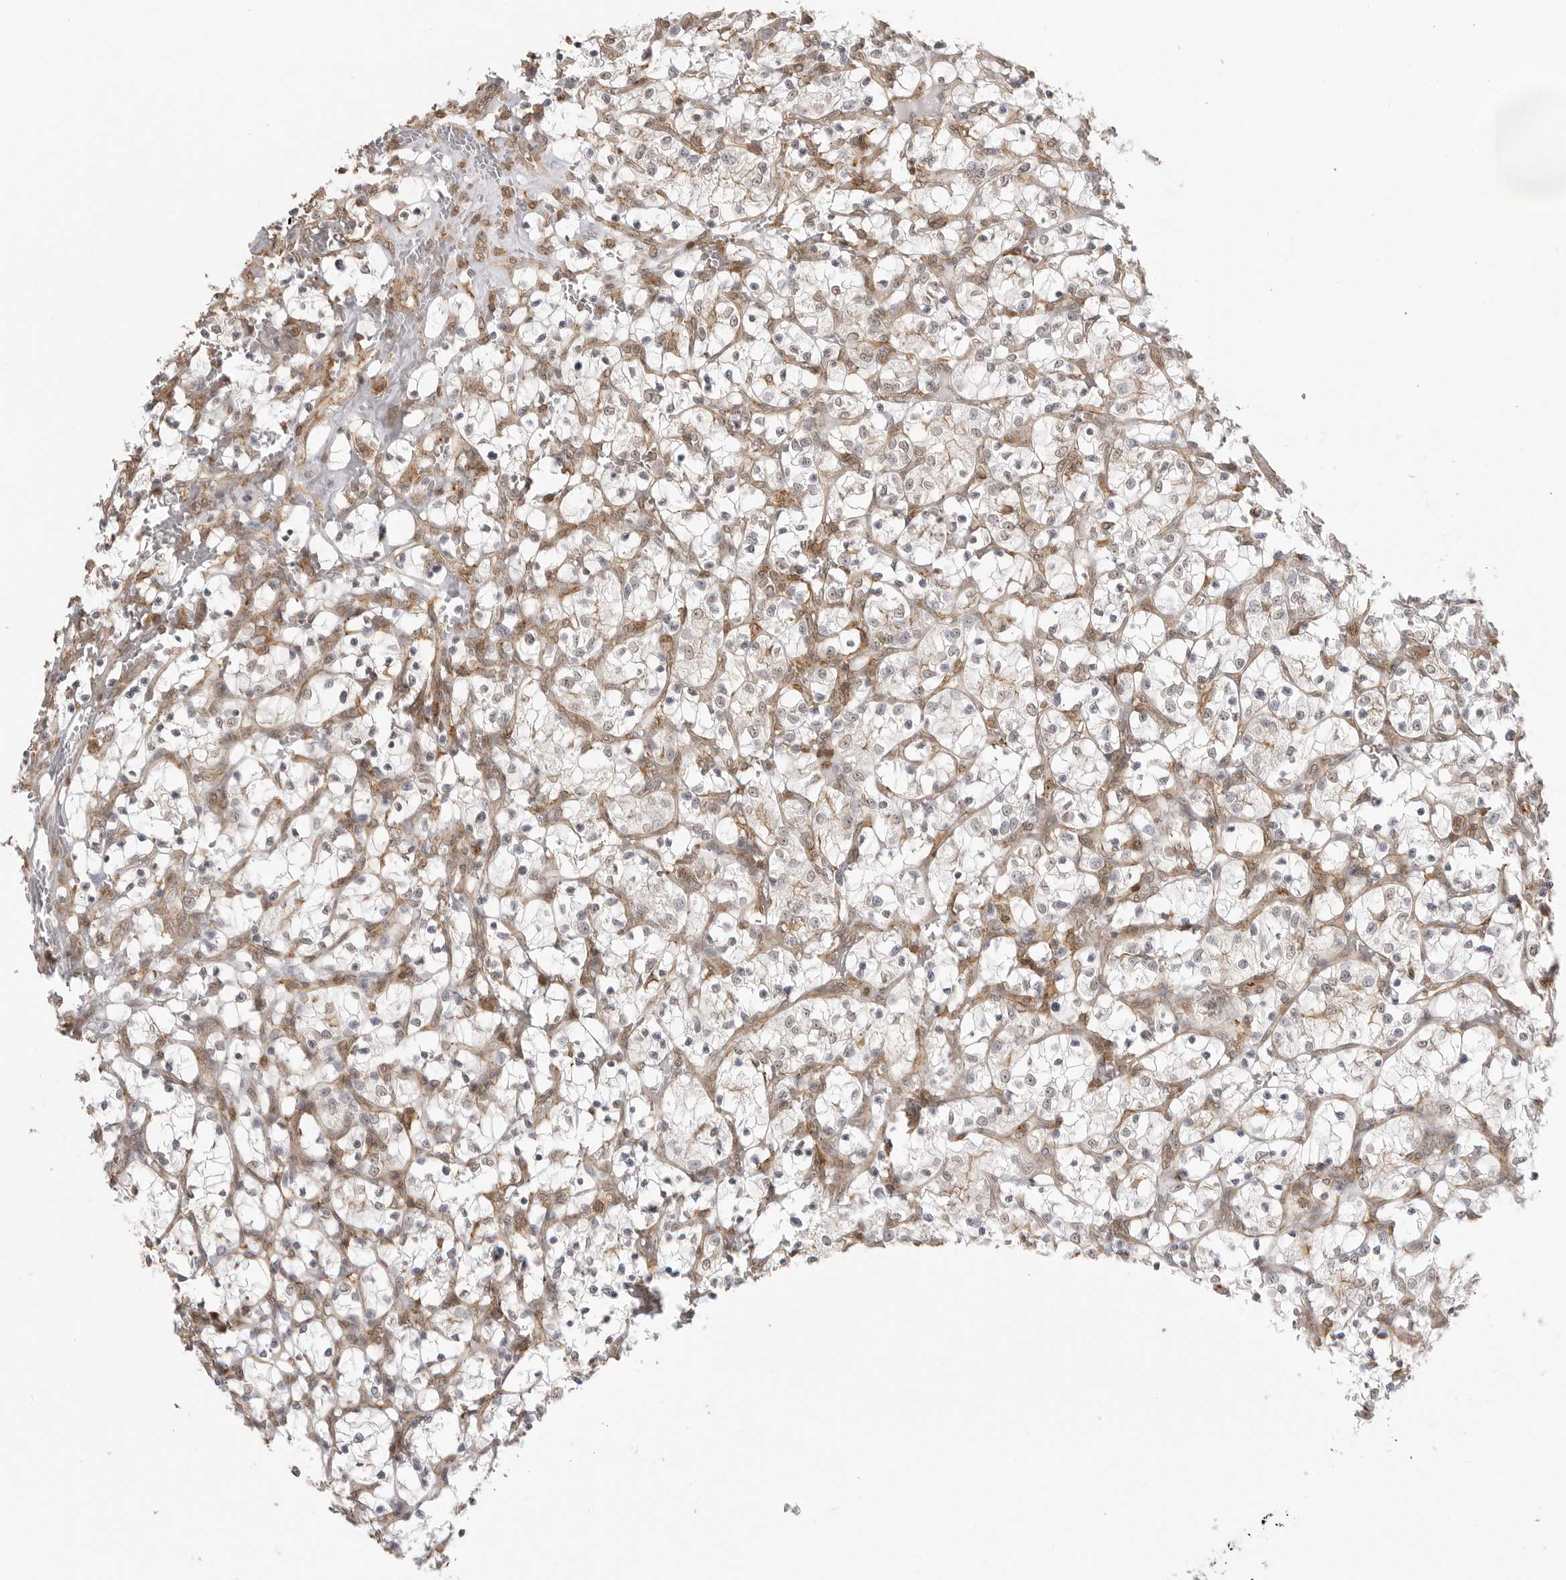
{"staining": {"intensity": "negative", "quantity": "none", "location": "none"}, "tissue": "renal cancer", "cell_type": "Tumor cells", "image_type": "cancer", "snomed": [{"axis": "morphology", "description": "Adenocarcinoma, NOS"}, {"axis": "topography", "description": "Kidney"}], "caption": "The photomicrograph exhibits no significant staining in tumor cells of renal cancer.", "gene": "GPC2", "patient": {"sex": "female", "age": 69}}